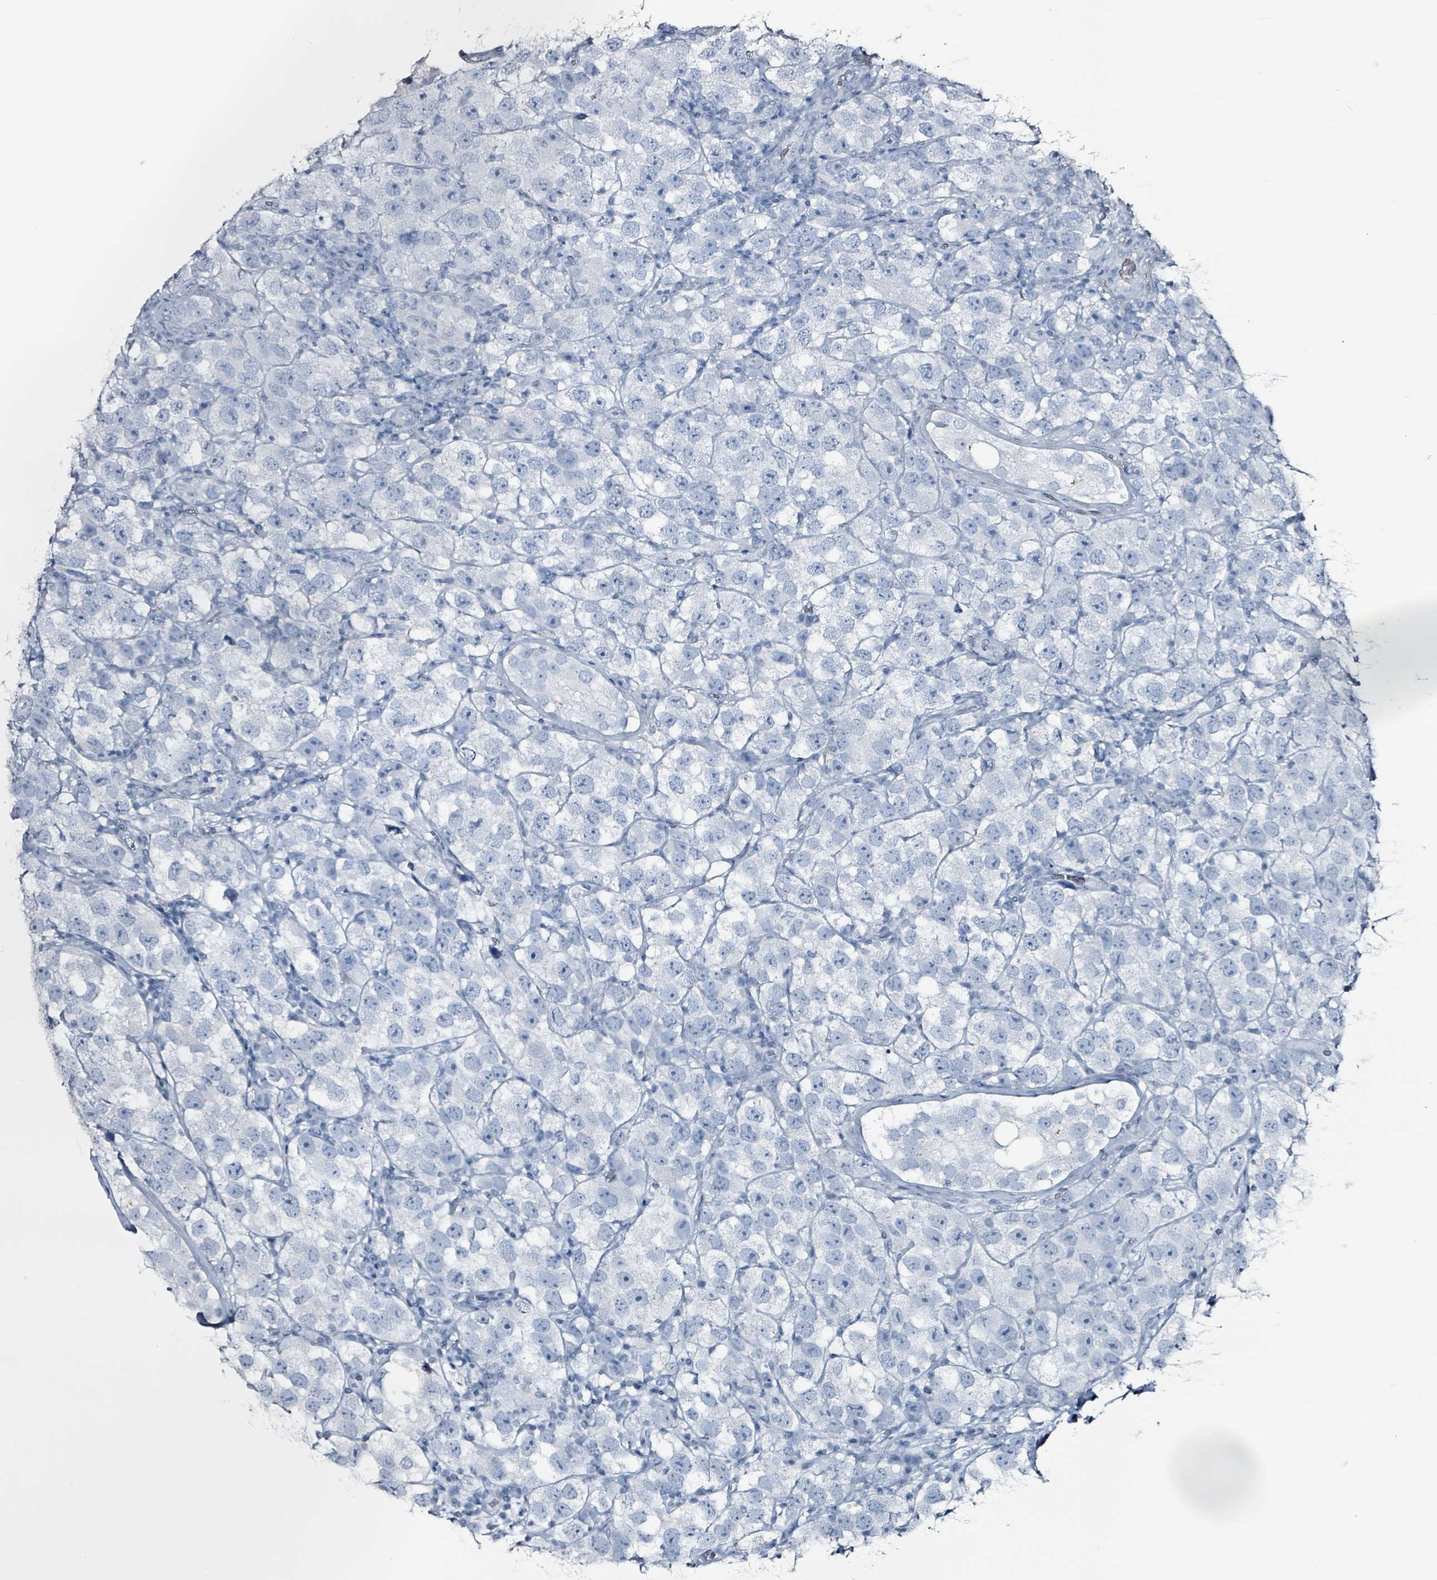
{"staining": {"intensity": "negative", "quantity": "none", "location": "none"}, "tissue": "testis cancer", "cell_type": "Tumor cells", "image_type": "cancer", "snomed": [{"axis": "morphology", "description": "Seminoma, NOS"}, {"axis": "topography", "description": "Testis"}], "caption": "DAB (3,3'-diaminobenzidine) immunohistochemical staining of human seminoma (testis) reveals no significant positivity in tumor cells. (DAB (3,3'-diaminobenzidine) IHC visualized using brightfield microscopy, high magnification).", "gene": "CA9", "patient": {"sex": "male", "age": 26}}